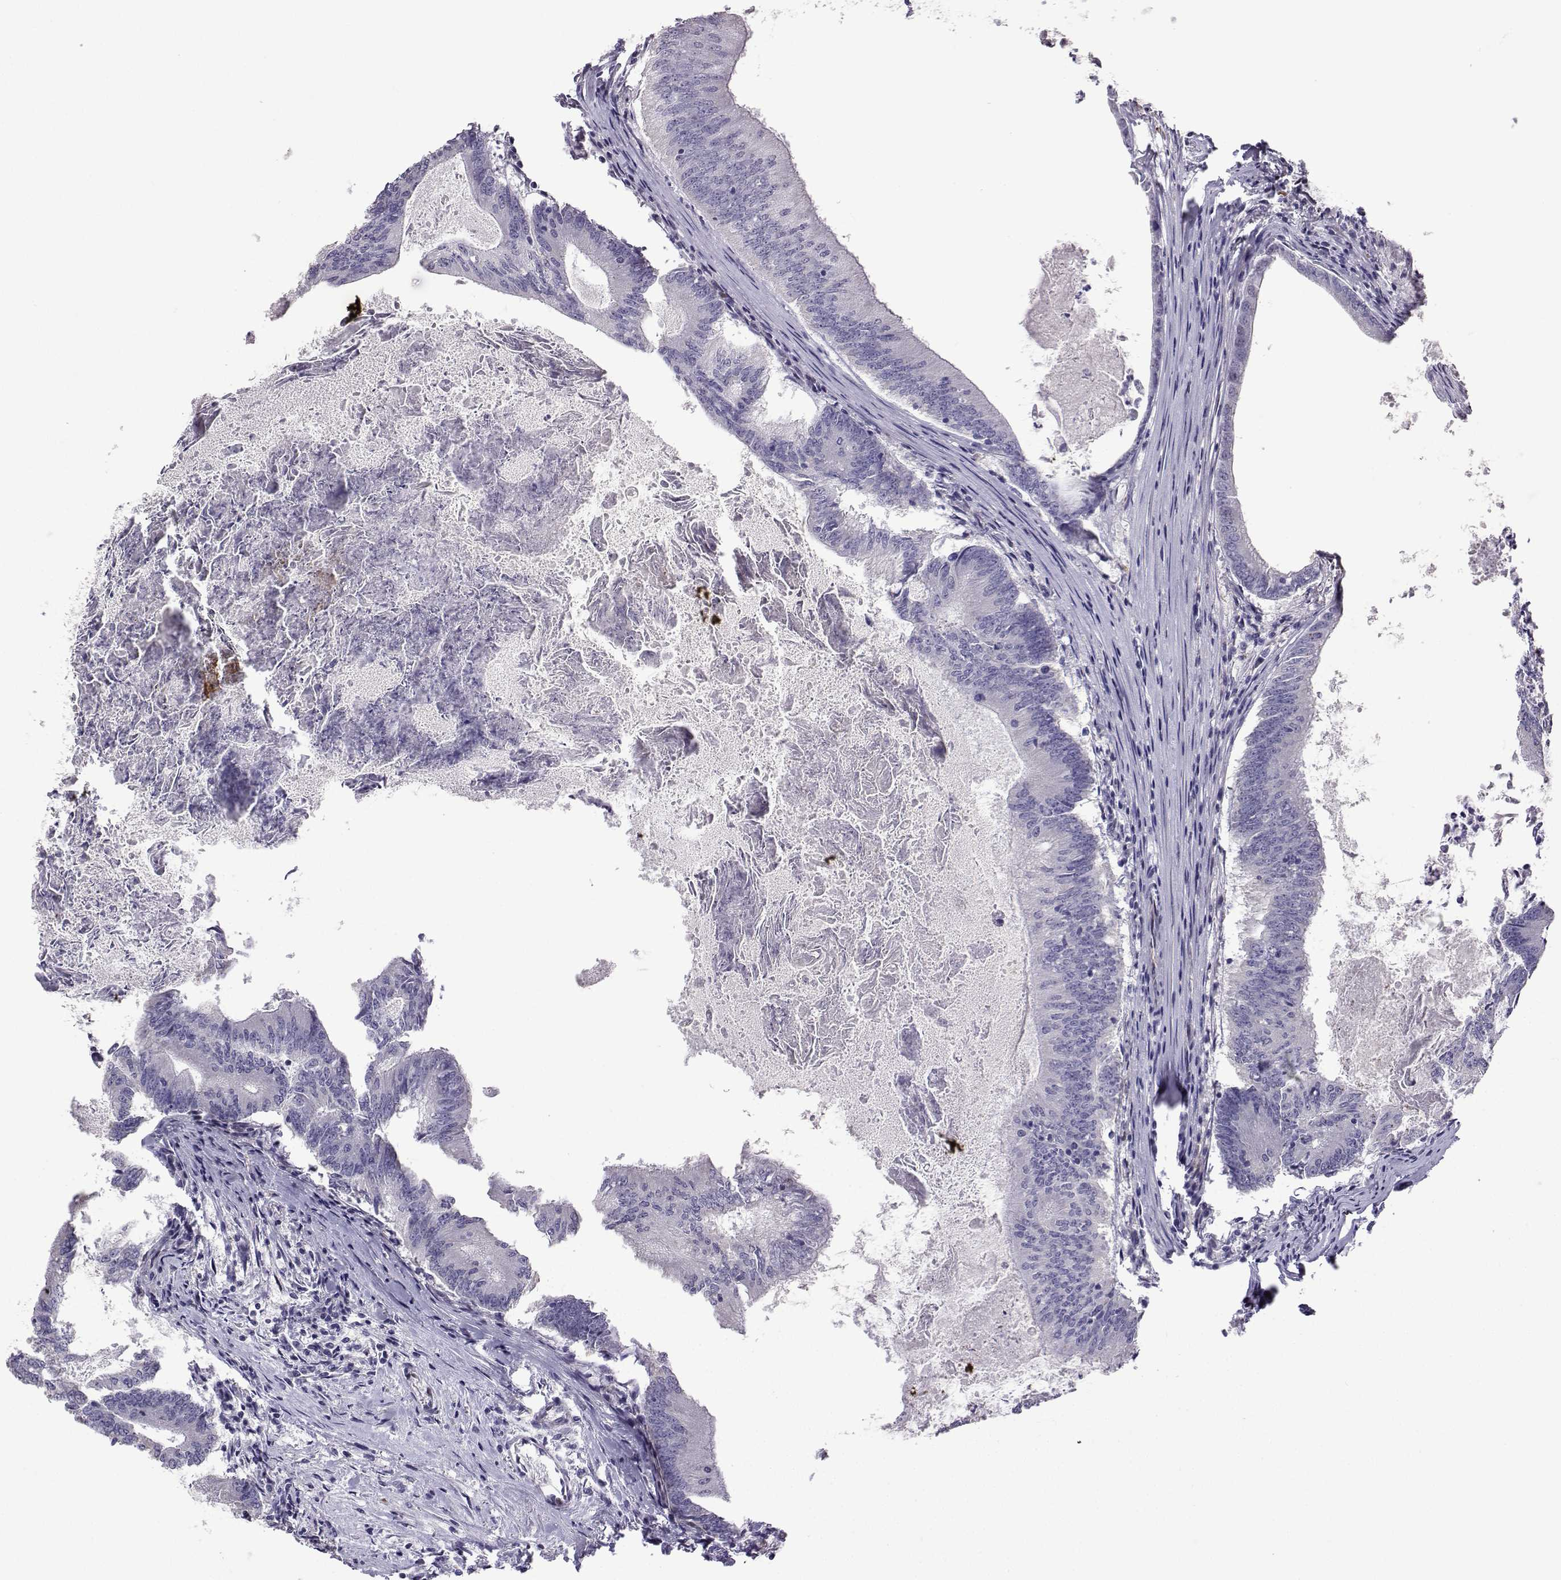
{"staining": {"intensity": "negative", "quantity": "none", "location": "none"}, "tissue": "colorectal cancer", "cell_type": "Tumor cells", "image_type": "cancer", "snomed": [{"axis": "morphology", "description": "Adenocarcinoma, NOS"}, {"axis": "topography", "description": "Colon"}], "caption": "Tumor cells are negative for brown protein staining in colorectal cancer (adenocarcinoma). Nuclei are stained in blue.", "gene": "CFAP70", "patient": {"sex": "female", "age": 70}}